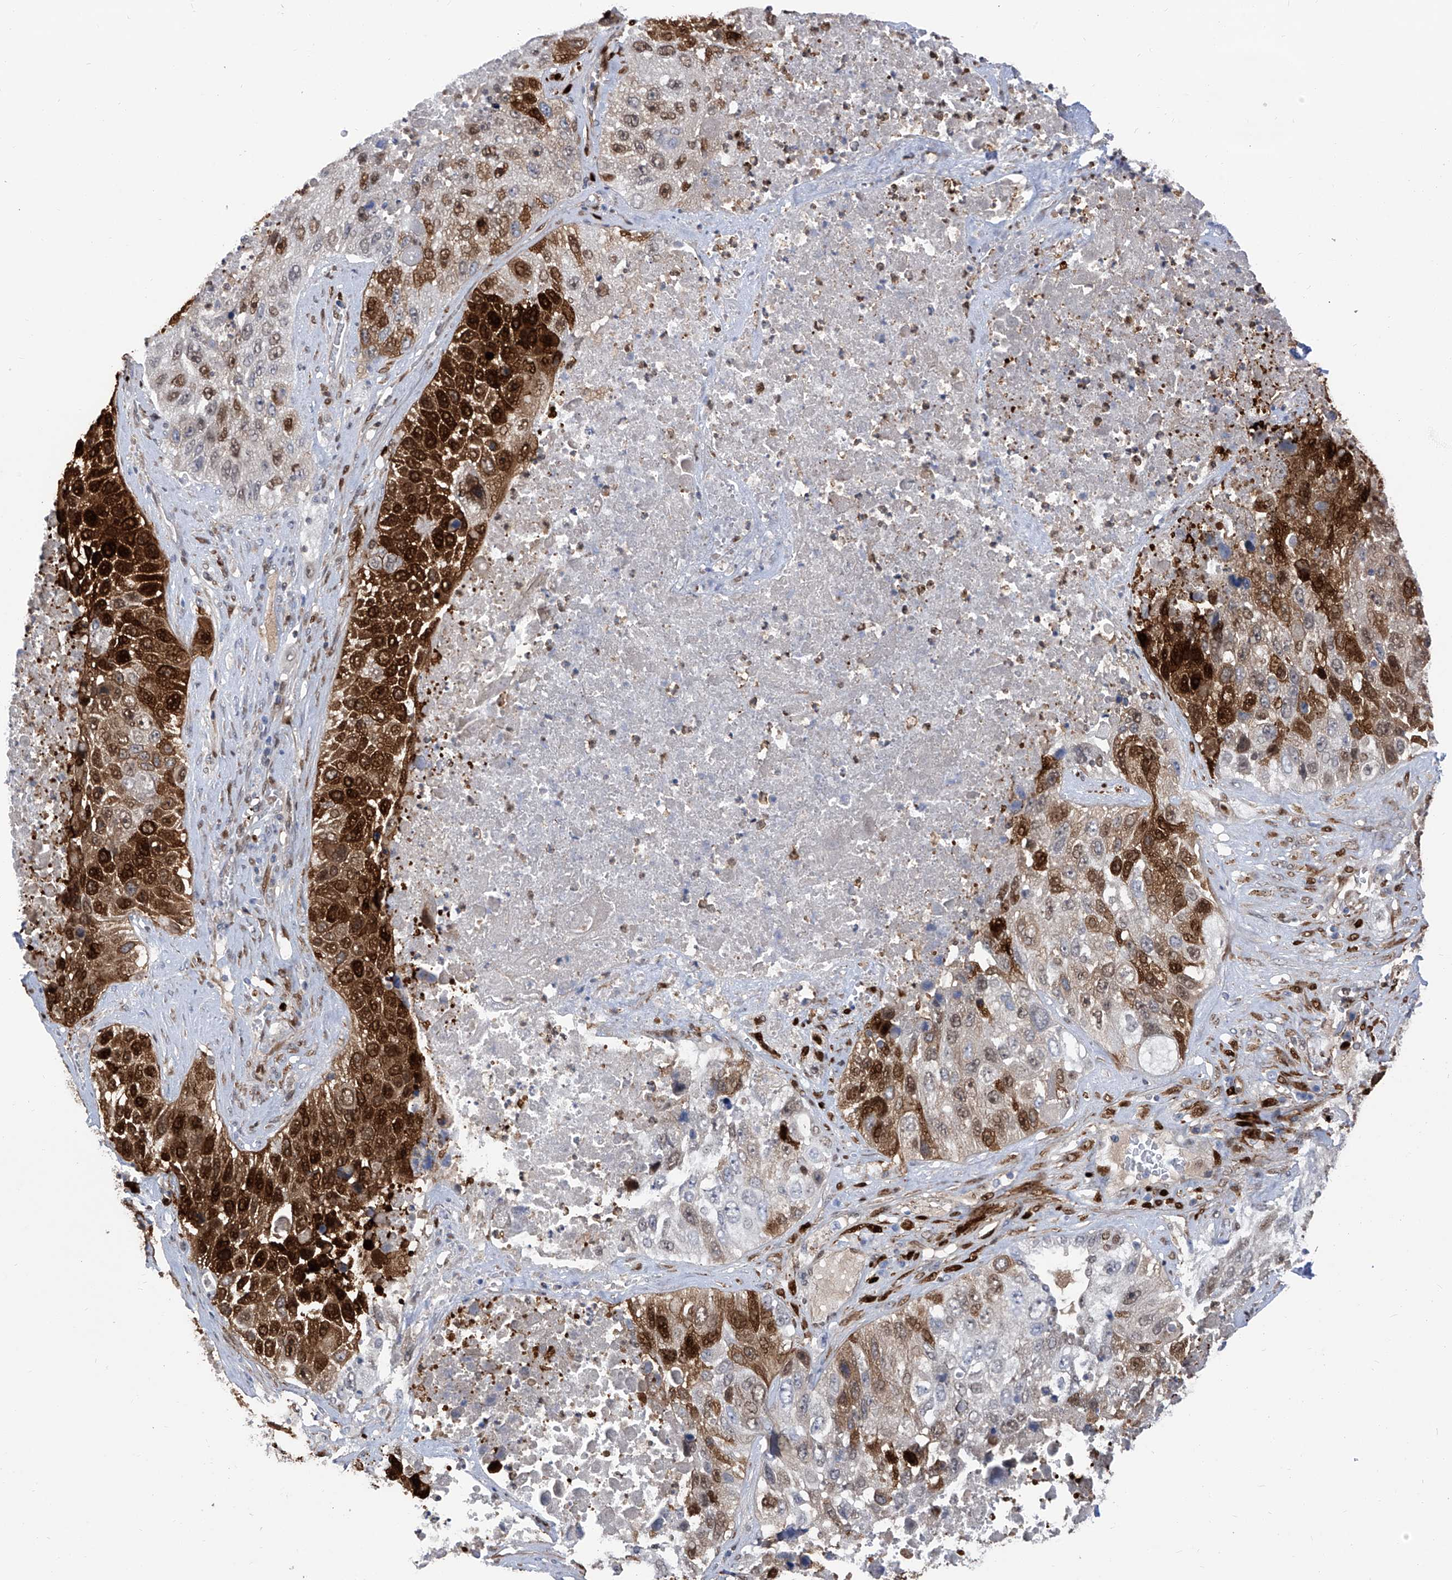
{"staining": {"intensity": "strong", "quantity": "25%-75%", "location": "cytoplasmic/membranous,nuclear"}, "tissue": "lung cancer", "cell_type": "Tumor cells", "image_type": "cancer", "snomed": [{"axis": "morphology", "description": "Squamous cell carcinoma, NOS"}, {"axis": "topography", "description": "Lung"}], "caption": "About 25%-75% of tumor cells in human lung squamous cell carcinoma reveal strong cytoplasmic/membranous and nuclear protein staining as visualized by brown immunohistochemical staining.", "gene": "PHF20", "patient": {"sex": "male", "age": 61}}